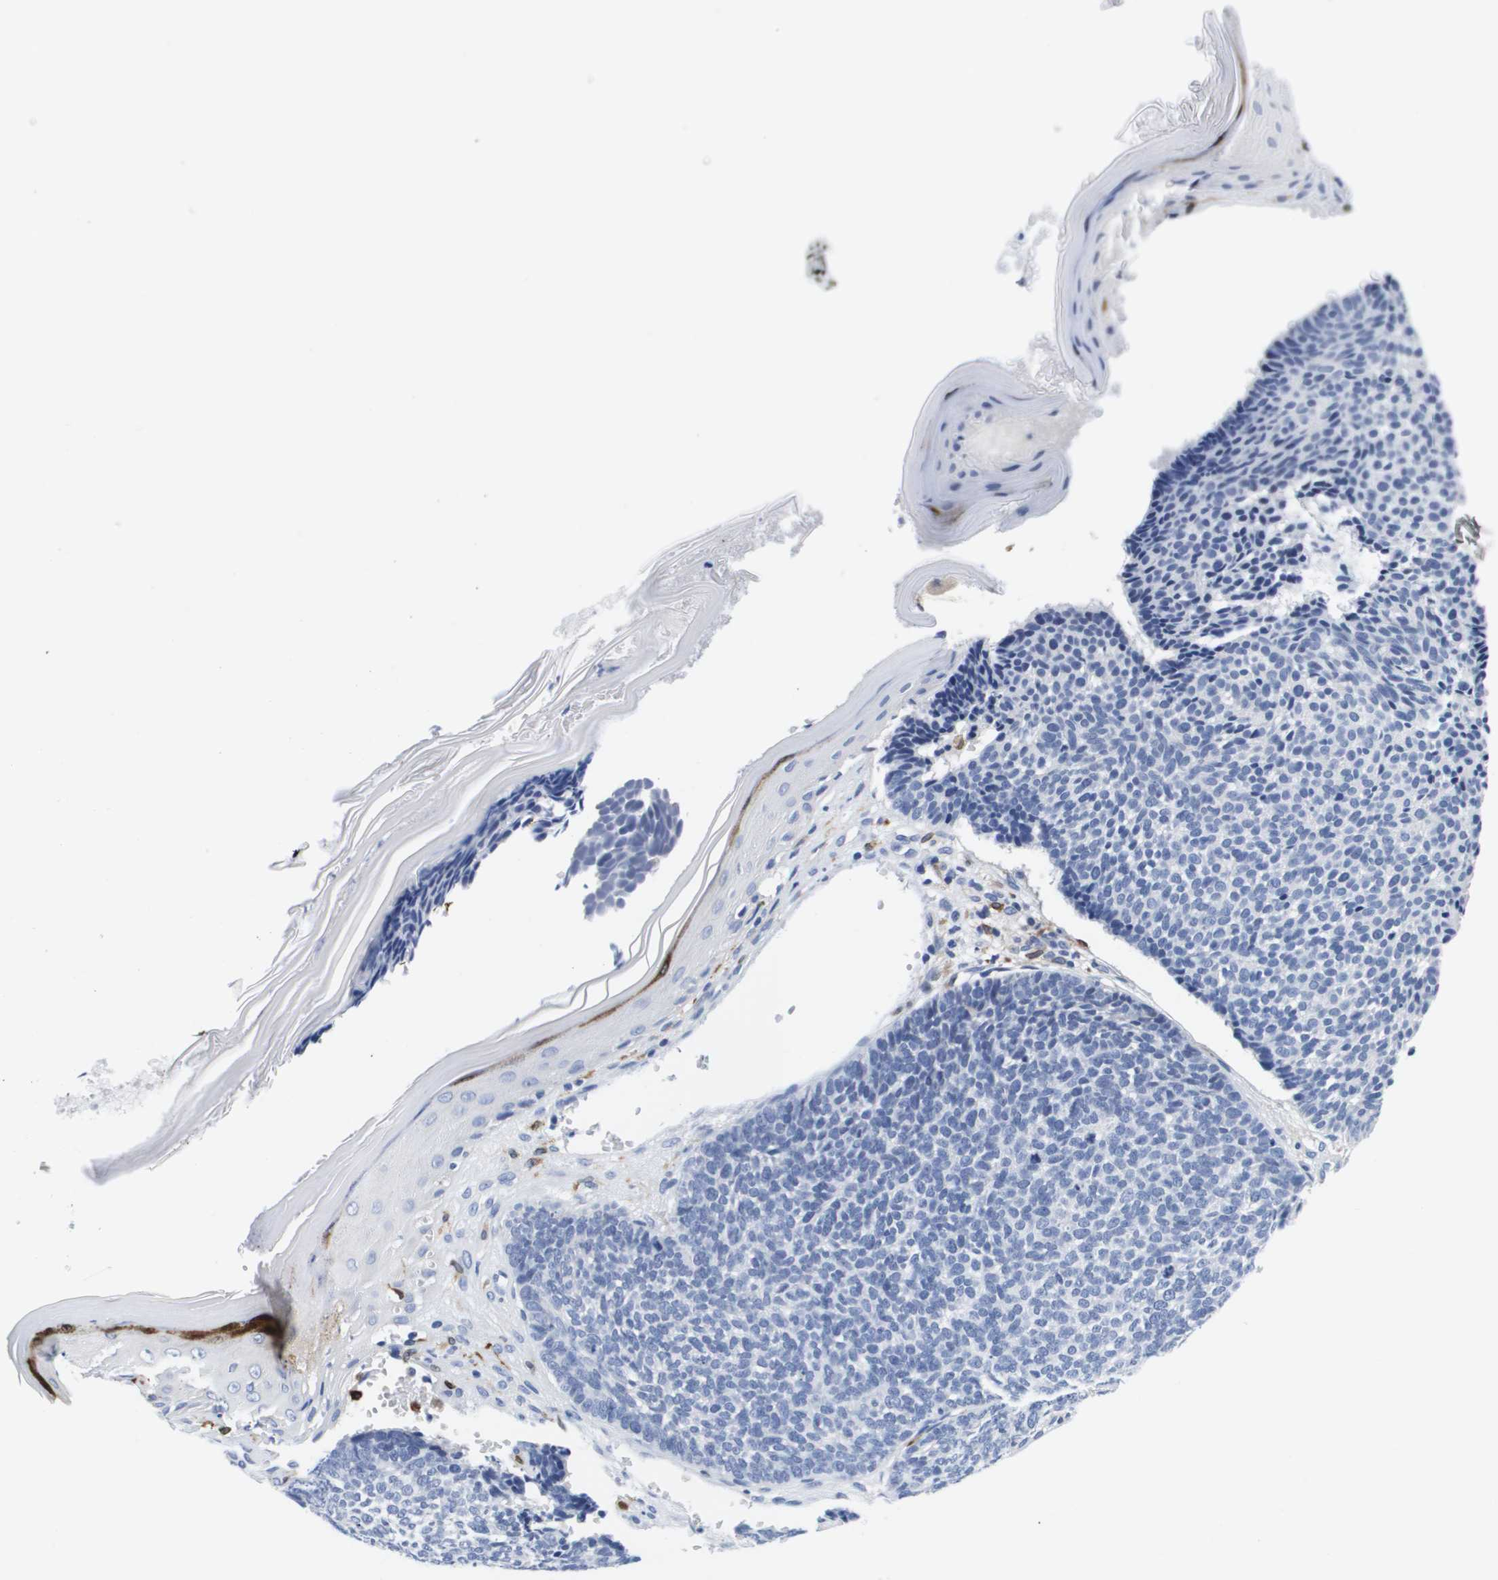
{"staining": {"intensity": "negative", "quantity": "none", "location": "none"}, "tissue": "skin cancer", "cell_type": "Tumor cells", "image_type": "cancer", "snomed": [{"axis": "morphology", "description": "Basal cell carcinoma"}, {"axis": "topography", "description": "Skin"}], "caption": "High power microscopy image of an immunohistochemistry image of skin cancer (basal cell carcinoma), revealing no significant staining in tumor cells.", "gene": "HMOX1", "patient": {"sex": "male", "age": 84}}